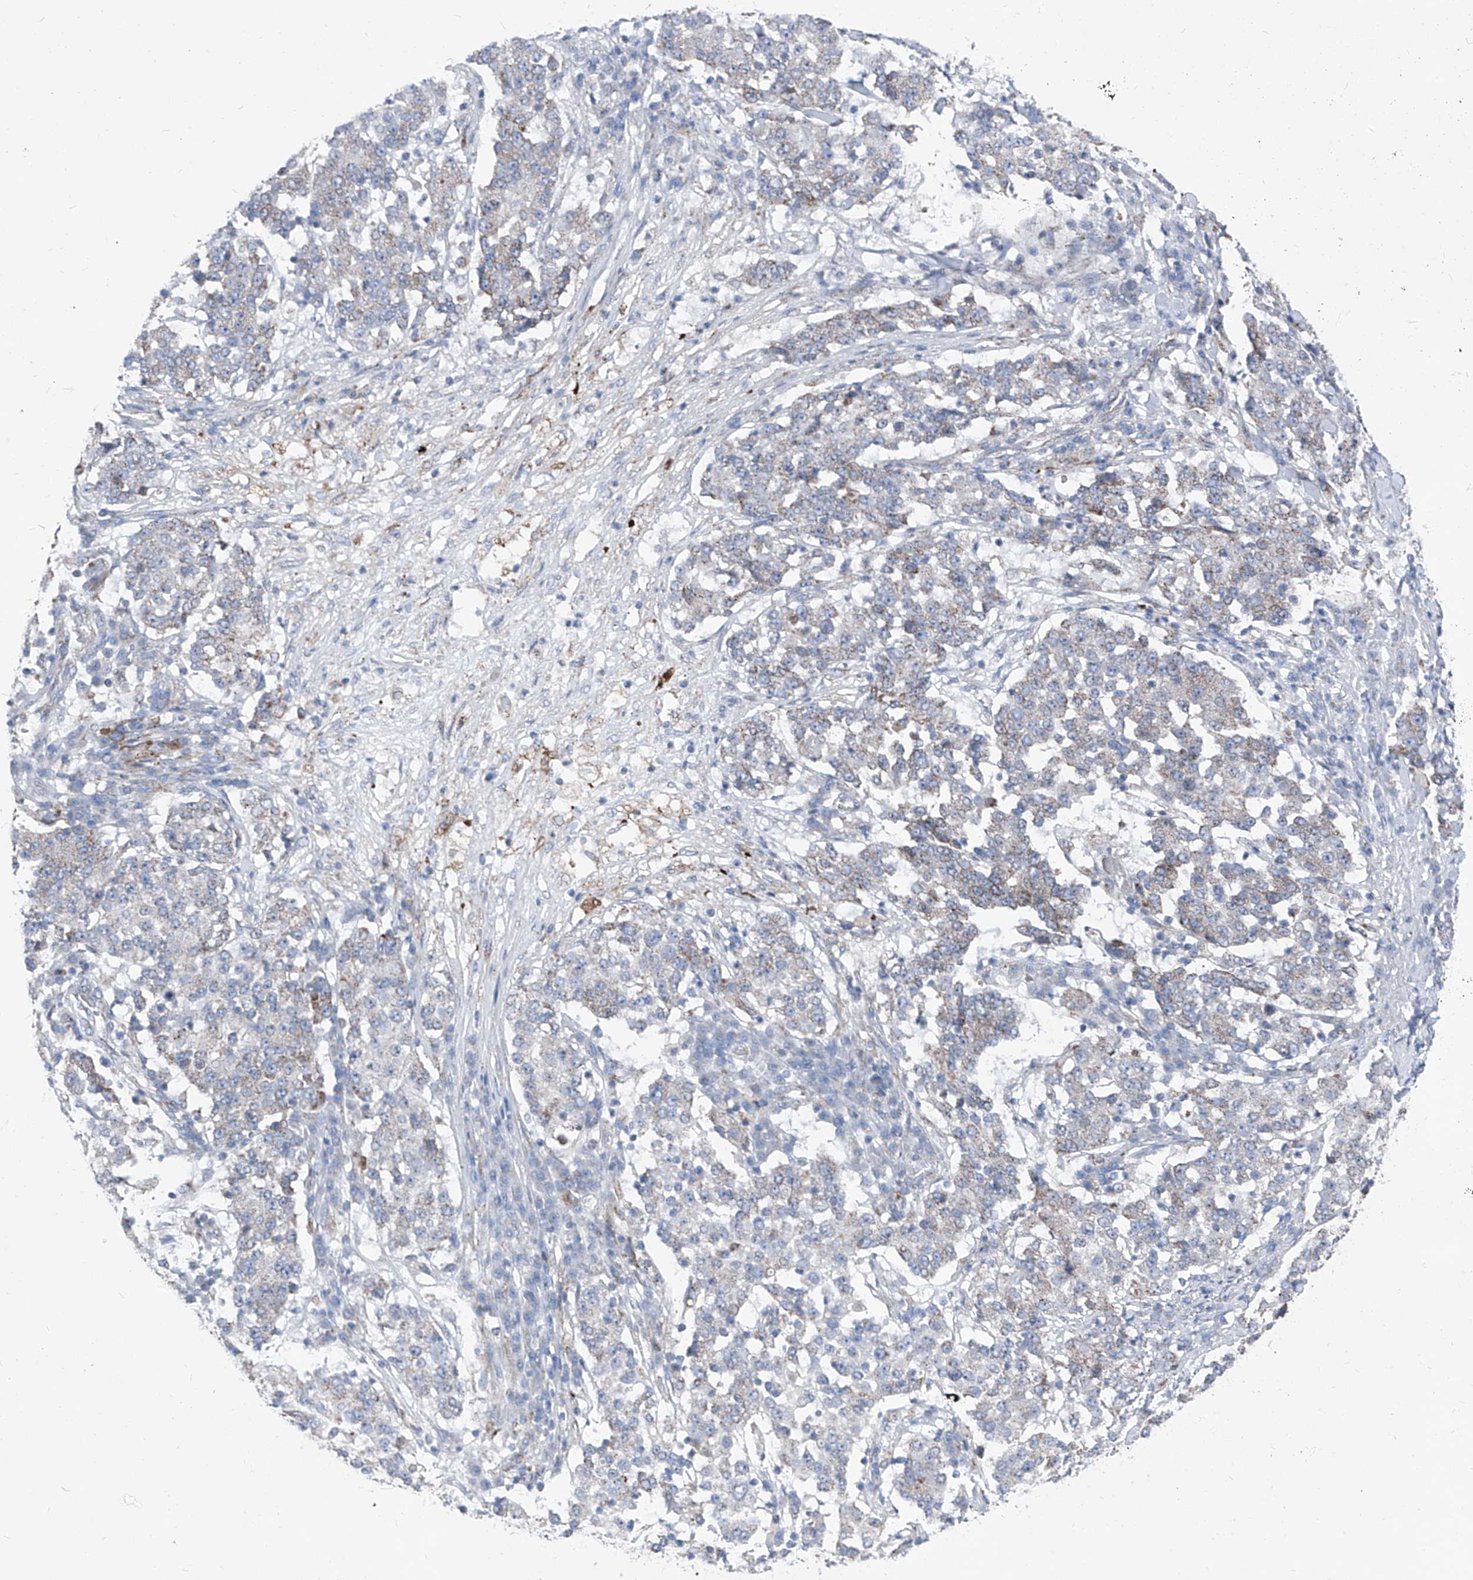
{"staining": {"intensity": "negative", "quantity": "none", "location": "none"}, "tissue": "stomach cancer", "cell_type": "Tumor cells", "image_type": "cancer", "snomed": [{"axis": "morphology", "description": "Adenocarcinoma, NOS"}, {"axis": "topography", "description": "Stomach"}], "caption": "An immunohistochemistry (IHC) micrograph of stomach adenocarcinoma is shown. There is no staining in tumor cells of stomach adenocarcinoma.", "gene": "AGPS", "patient": {"sex": "male", "age": 59}}